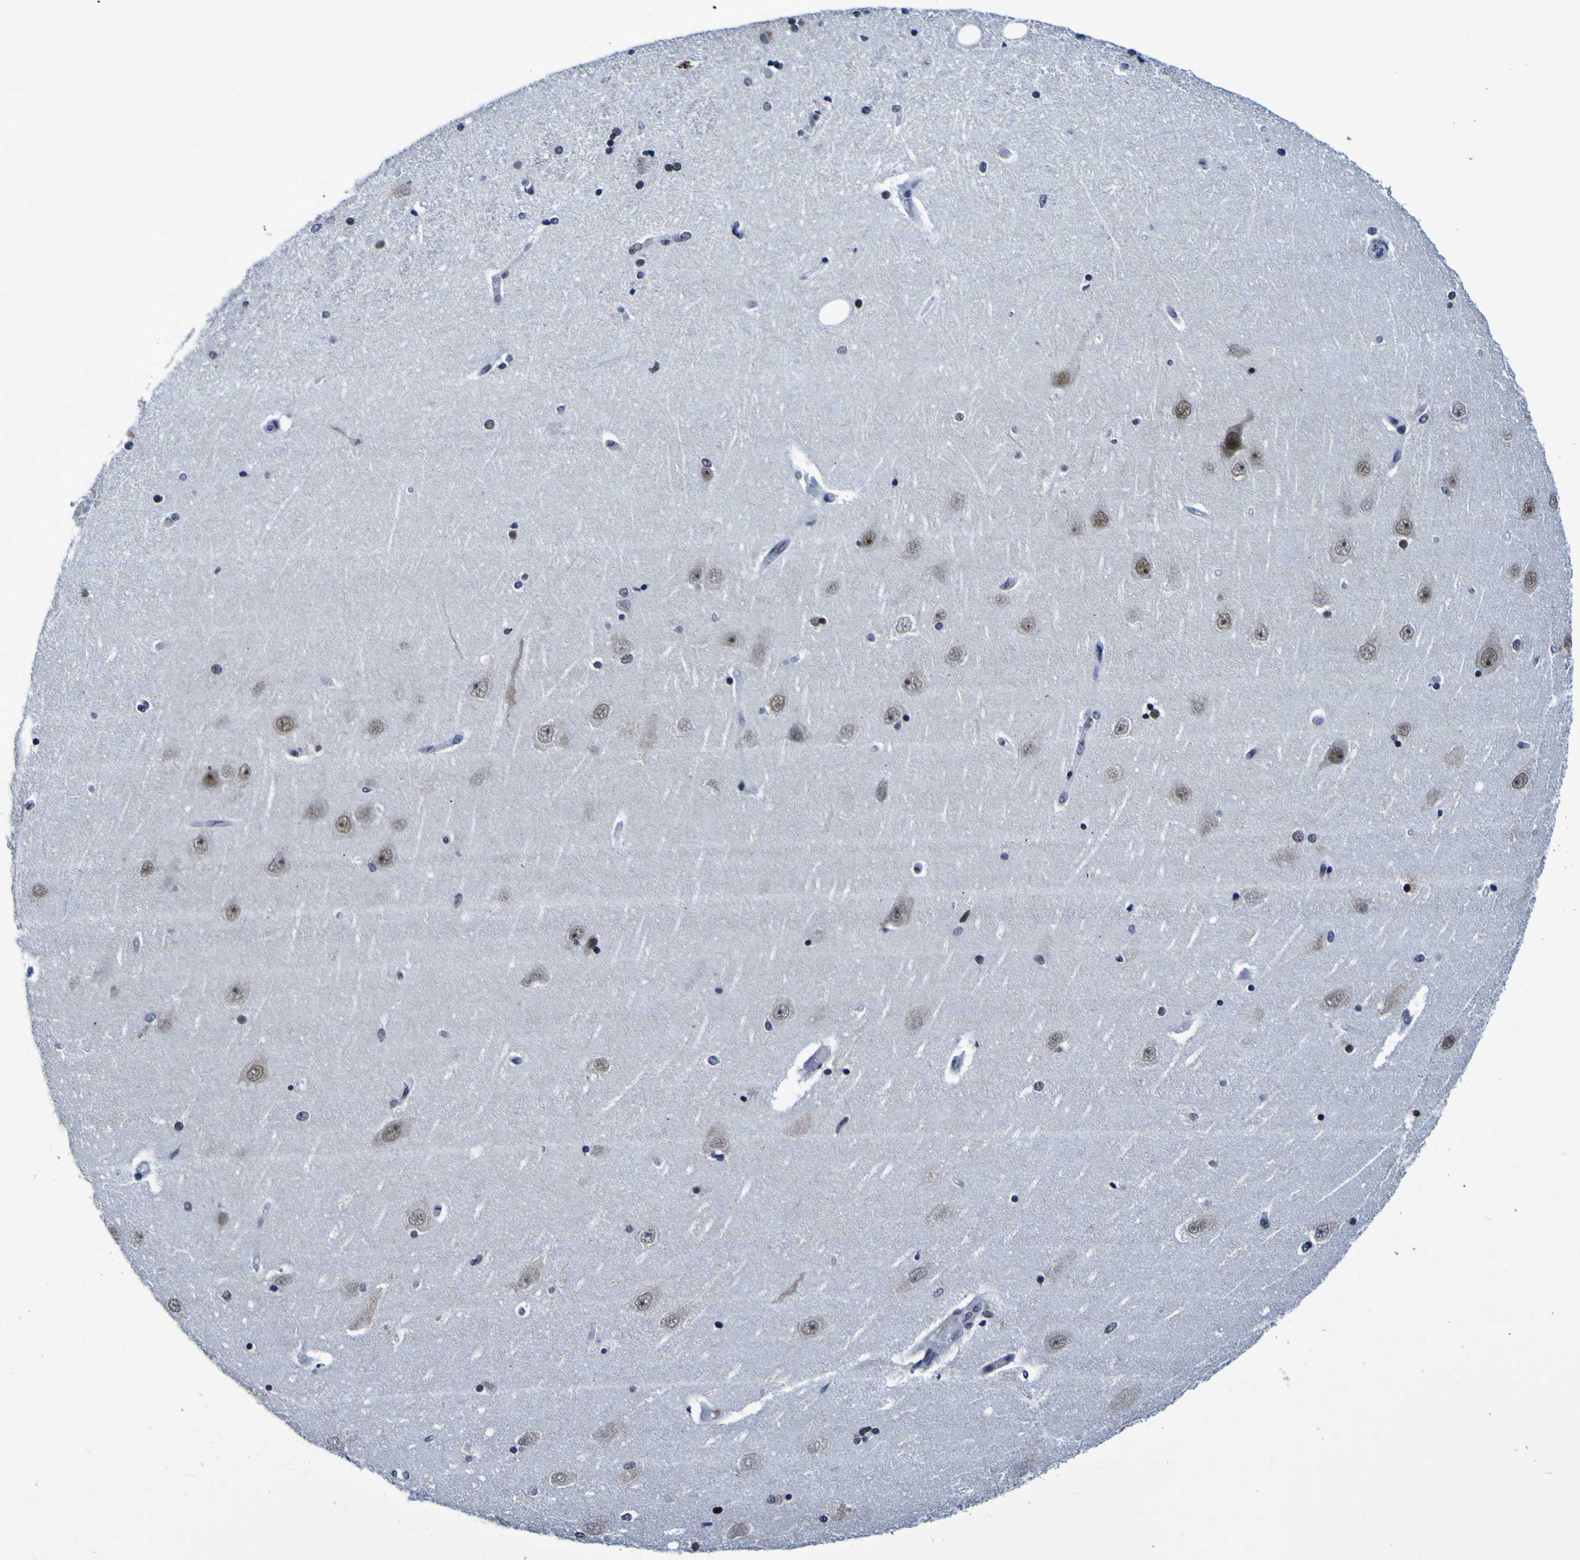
{"staining": {"intensity": "moderate", "quantity": "<25%", "location": "nuclear"}, "tissue": "hippocampus", "cell_type": "Glial cells", "image_type": "normal", "snomed": [{"axis": "morphology", "description": "Normal tissue, NOS"}, {"axis": "topography", "description": "Hippocampus"}], "caption": "Immunohistochemistry (IHC) of unremarkable human hippocampus displays low levels of moderate nuclear expression in approximately <25% of glial cells.", "gene": "MBD3", "patient": {"sex": "female", "age": 54}}